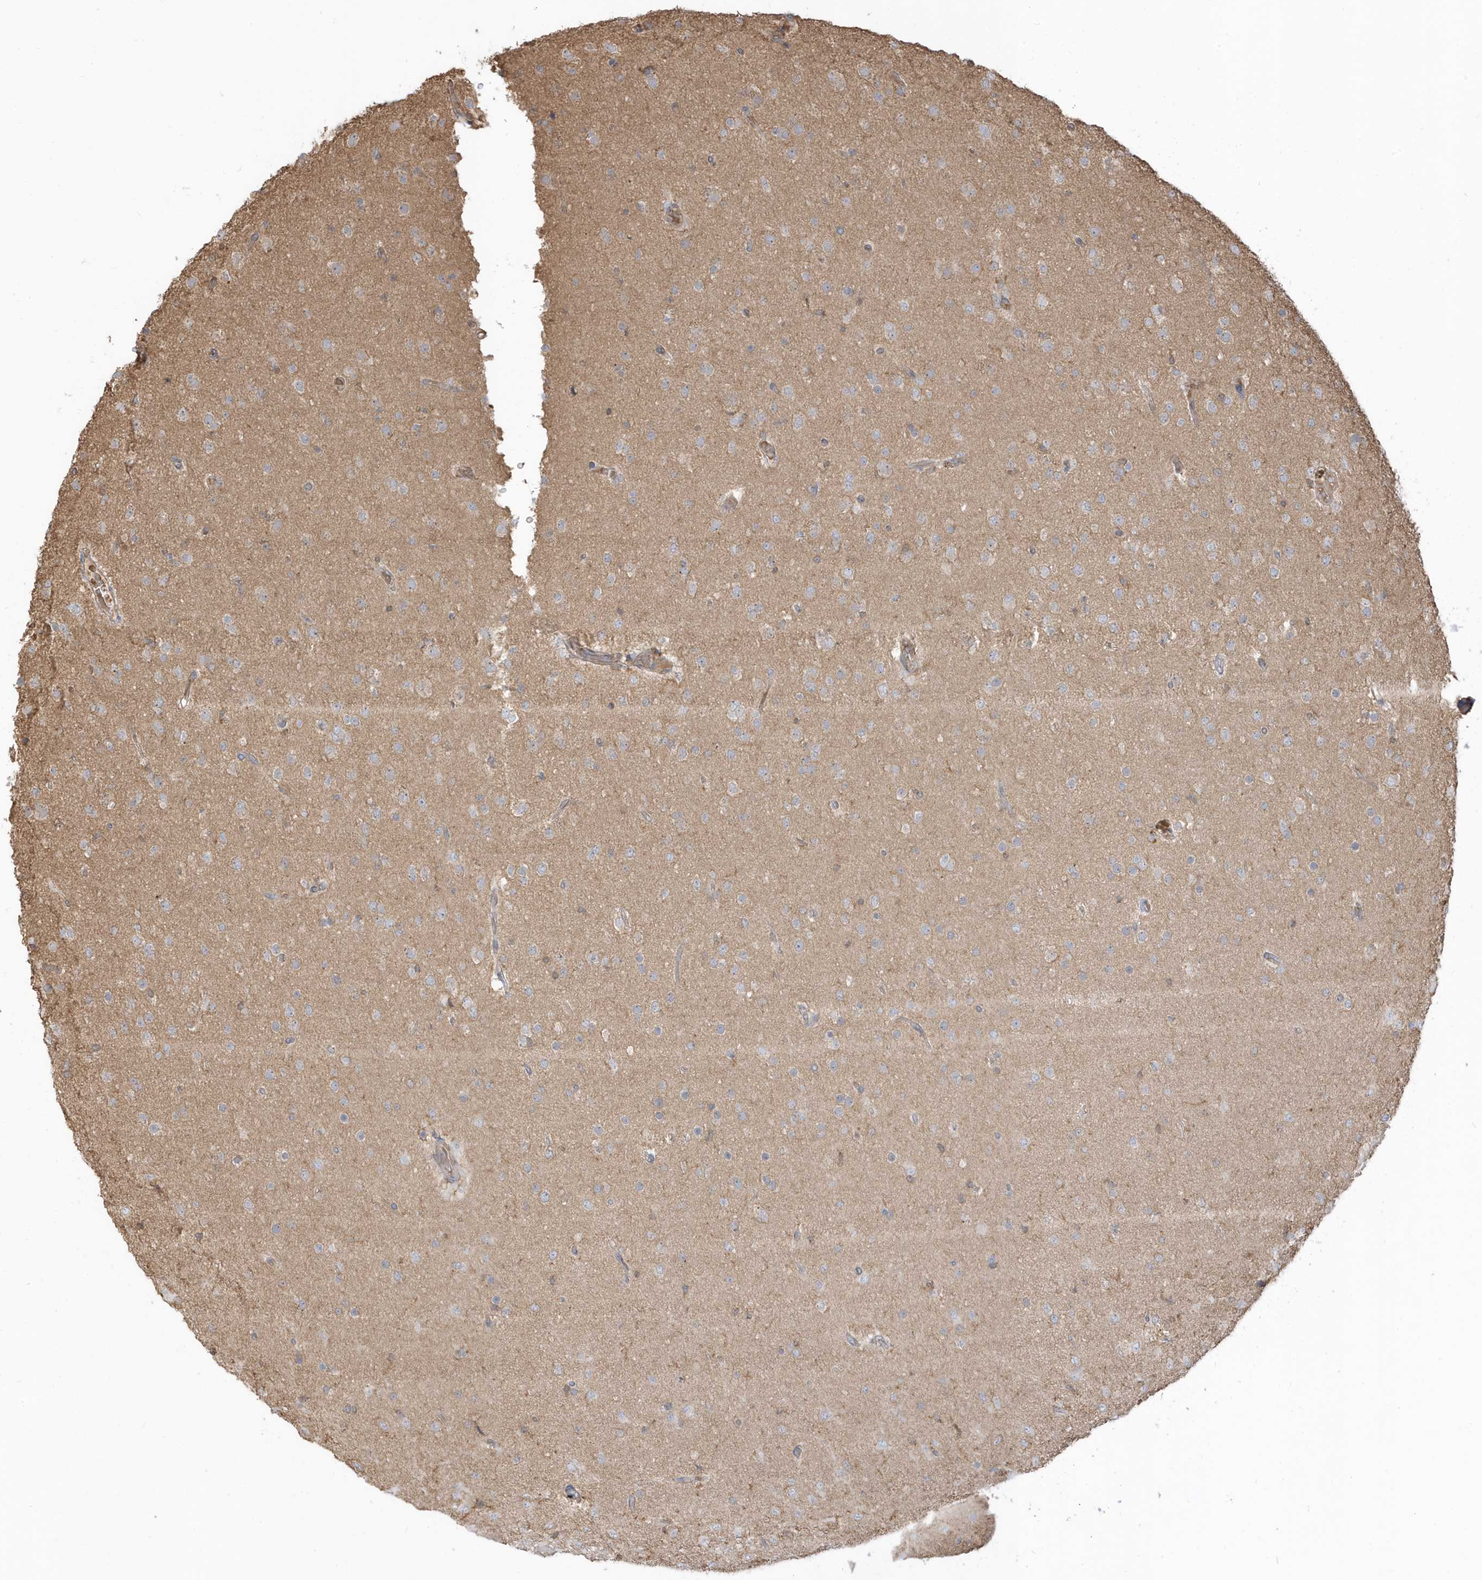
{"staining": {"intensity": "negative", "quantity": "none", "location": "none"}, "tissue": "glioma", "cell_type": "Tumor cells", "image_type": "cancer", "snomed": [{"axis": "morphology", "description": "Glioma, malignant, Low grade"}, {"axis": "topography", "description": "Brain"}], "caption": "Glioma was stained to show a protein in brown. There is no significant positivity in tumor cells.", "gene": "ZBTB8A", "patient": {"sex": "male", "age": 65}}